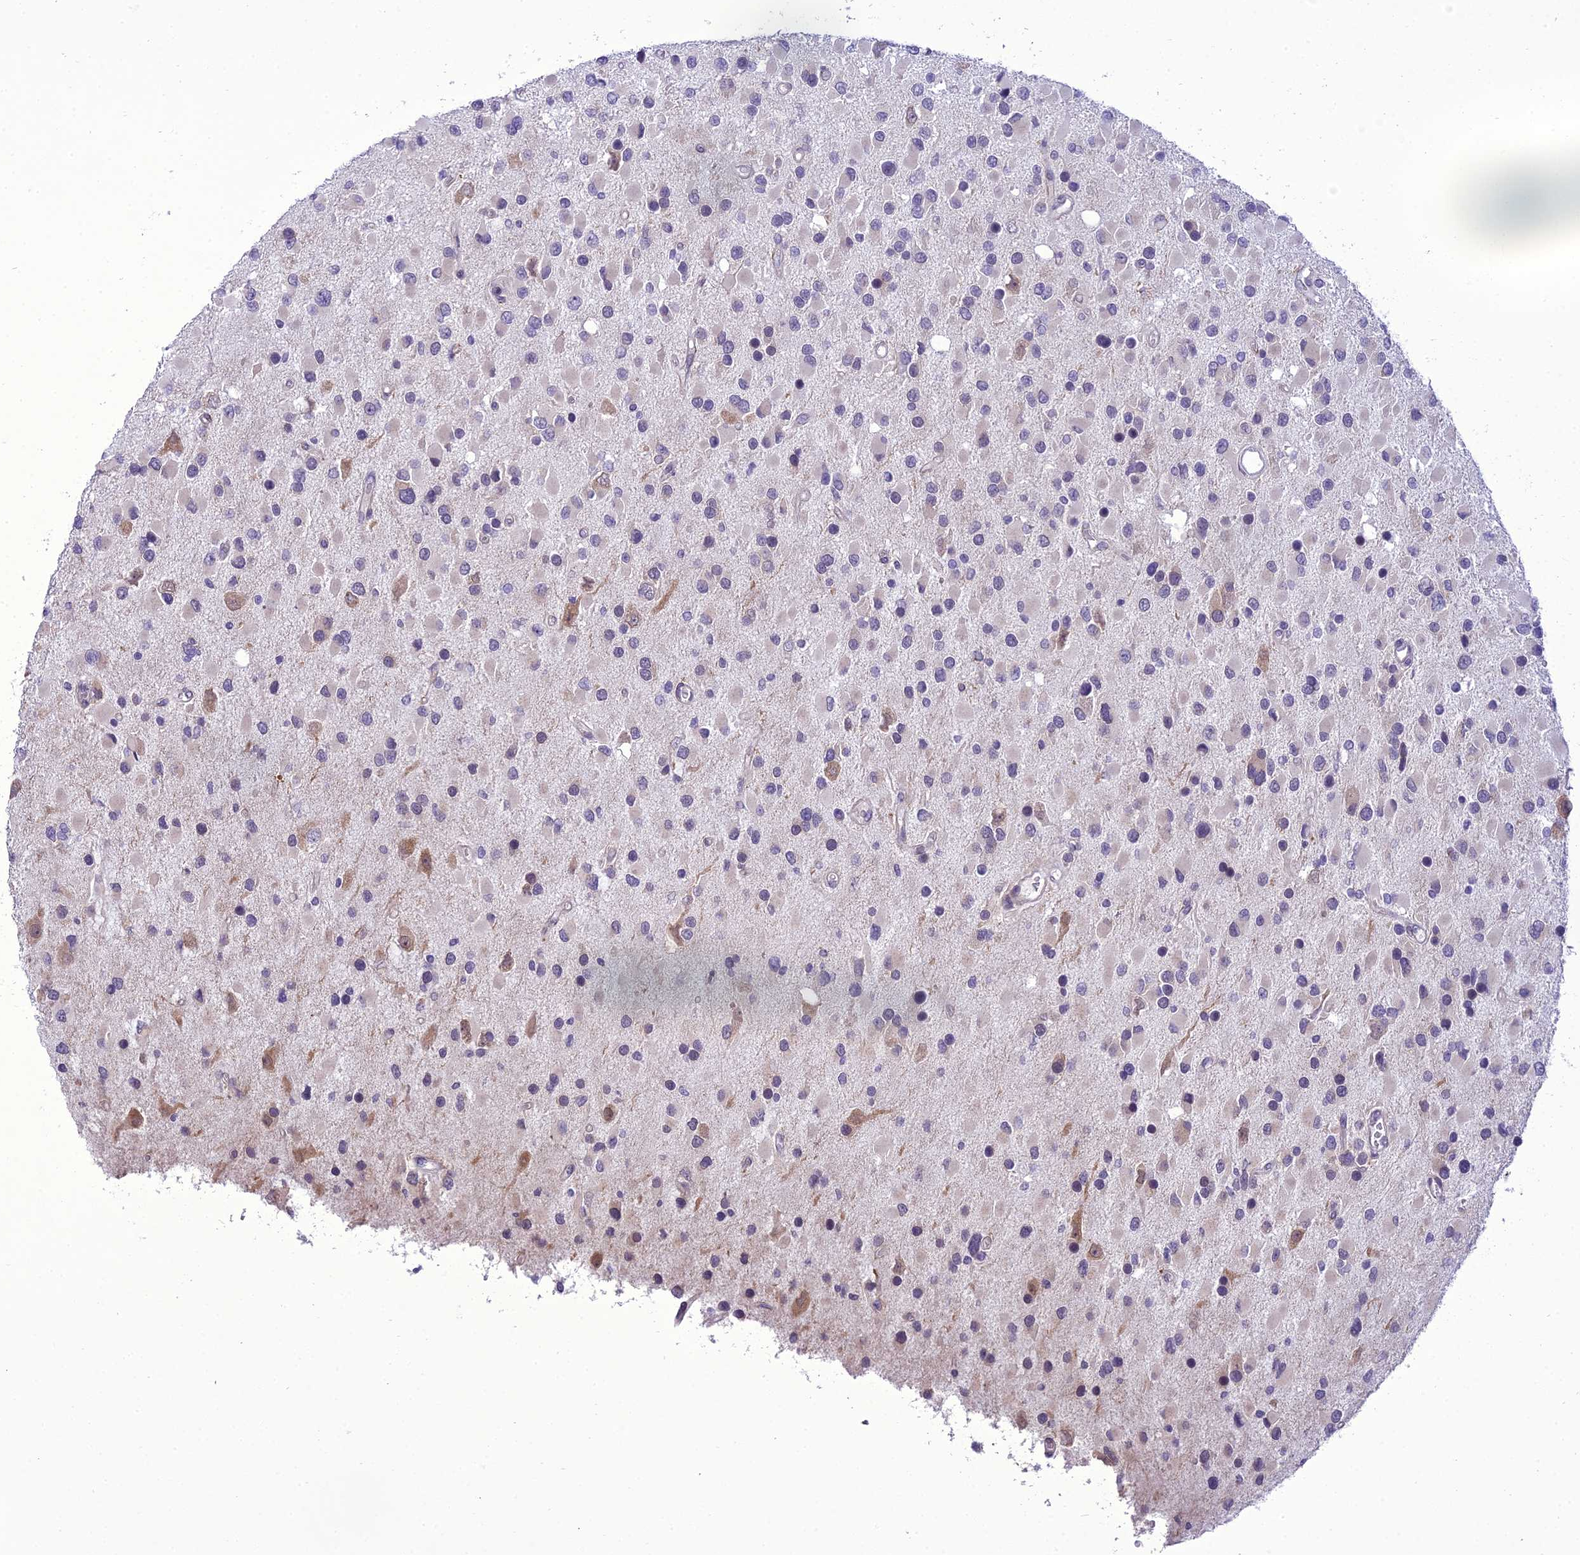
{"staining": {"intensity": "negative", "quantity": "none", "location": "none"}, "tissue": "glioma", "cell_type": "Tumor cells", "image_type": "cancer", "snomed": [{"axis": "morphology", "description": "Glioma, malignant, High grade"}, {"axis": "topography", "description": "Brain"}], "caption": "IHC photomicrograph of neoplastic tissue: human malignant high-grade glioma stained with DAB (3,3'-diaminobenzidine) reveals no significant protein expression in tumor cells.", "gene": "NEURL2", "patient": {"sex": "male", "age": 53}}